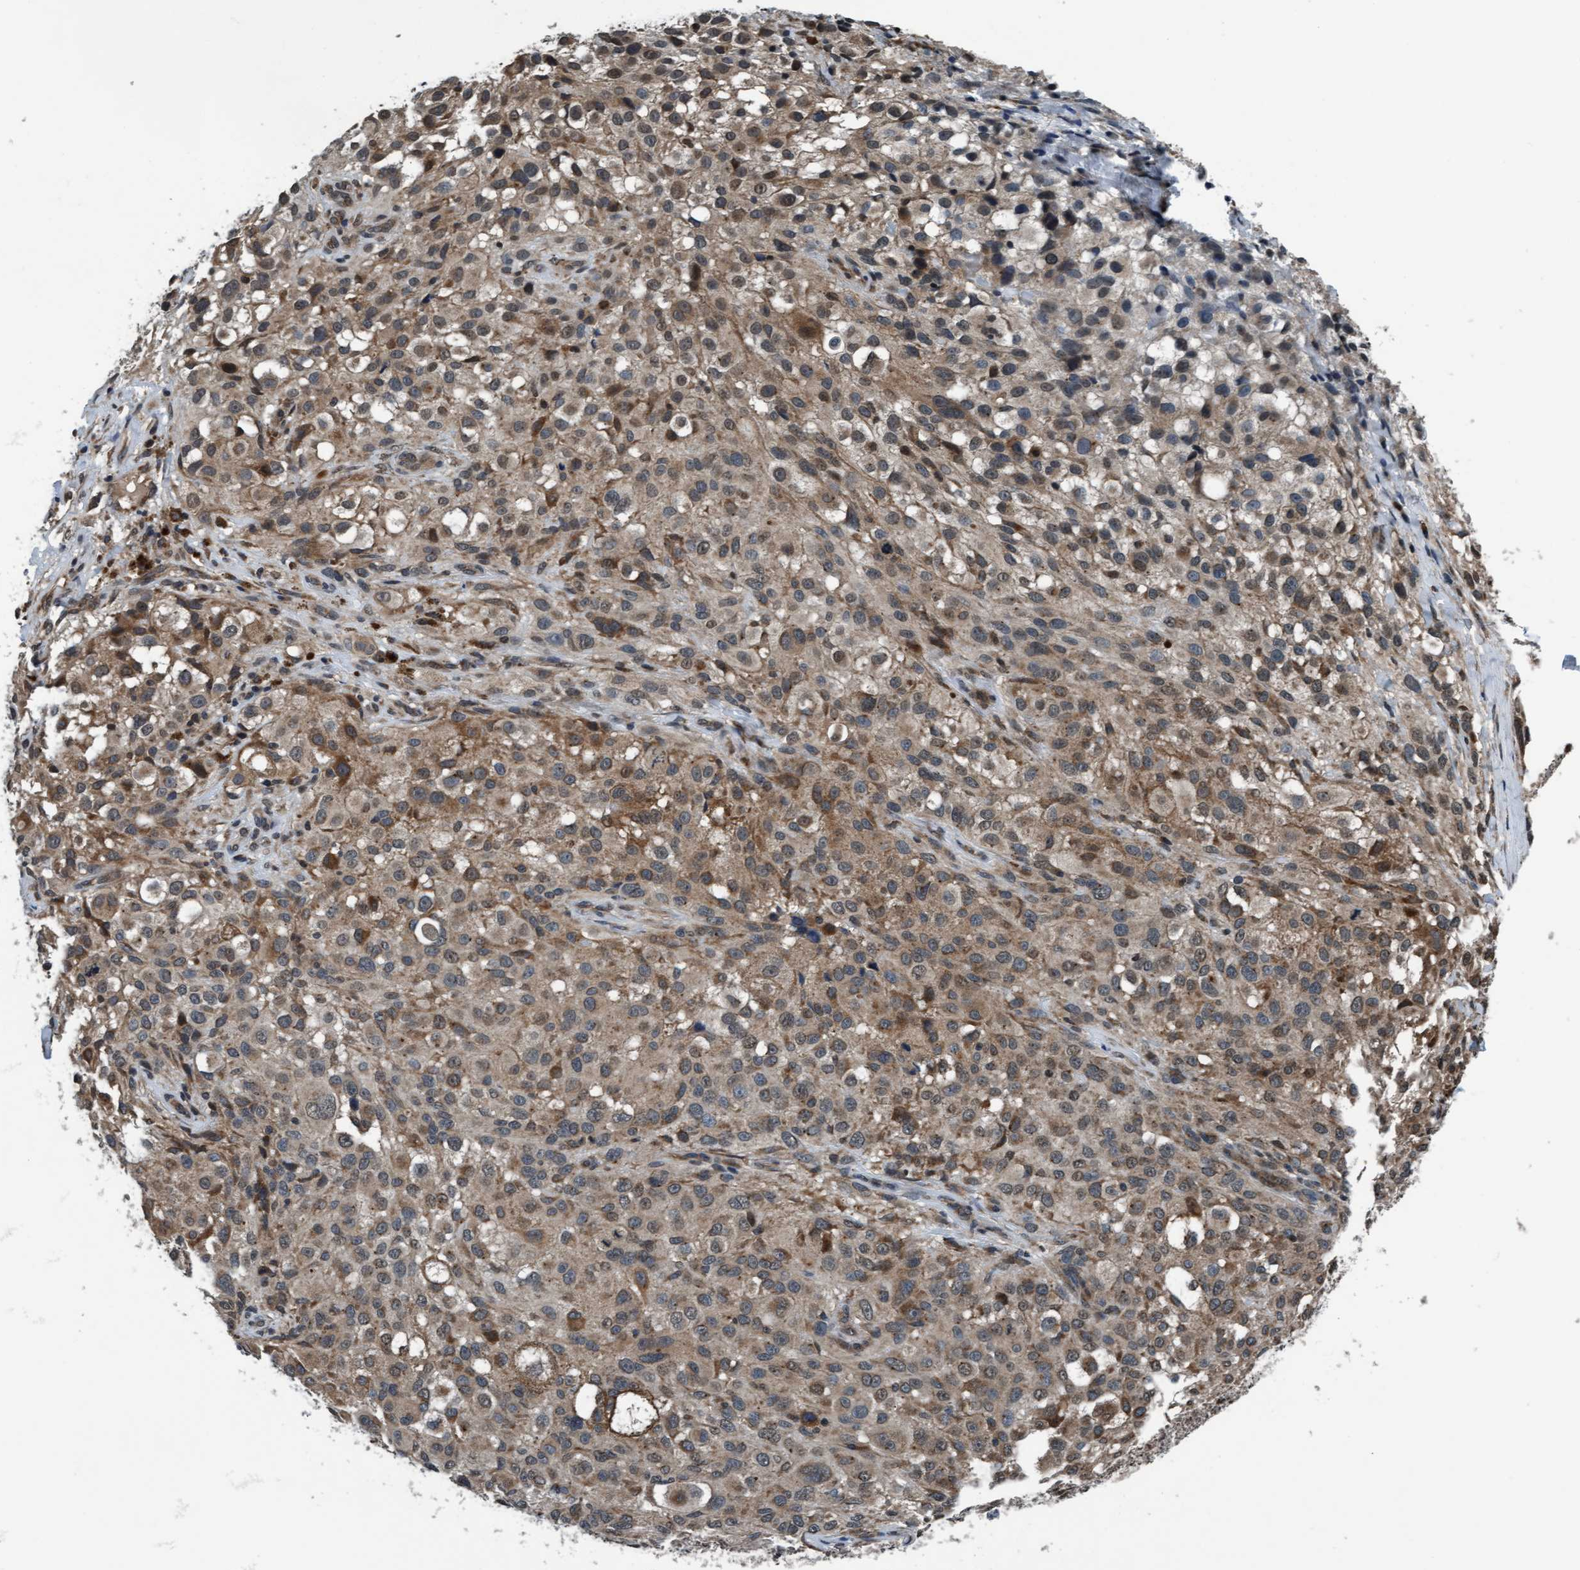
{"staining": {"intensity": "weak", "quantity": ">75%", "location": "cytoplasmic/membranous,nuclear"}, "tissue": "melanoma", "cell_type": "Tumor cells", "image_type": "cancer", "snomed": [{"axis": "morphology", "description": "Necrosis, NOS"}, {"axis": "morphology", "description": "Malignant melanoma, NOS"}, {"axis": "topography", "description": "Skin"}], "caption": "This is a photomicrograph of immunohistochemistry (IHC) staining of melanoma, which shows weak staining in the cytoplasmic/membranous and nuclear of tumor cells.", "gene": "WASF1", "patient": {"sex": "female", "age": 87}}